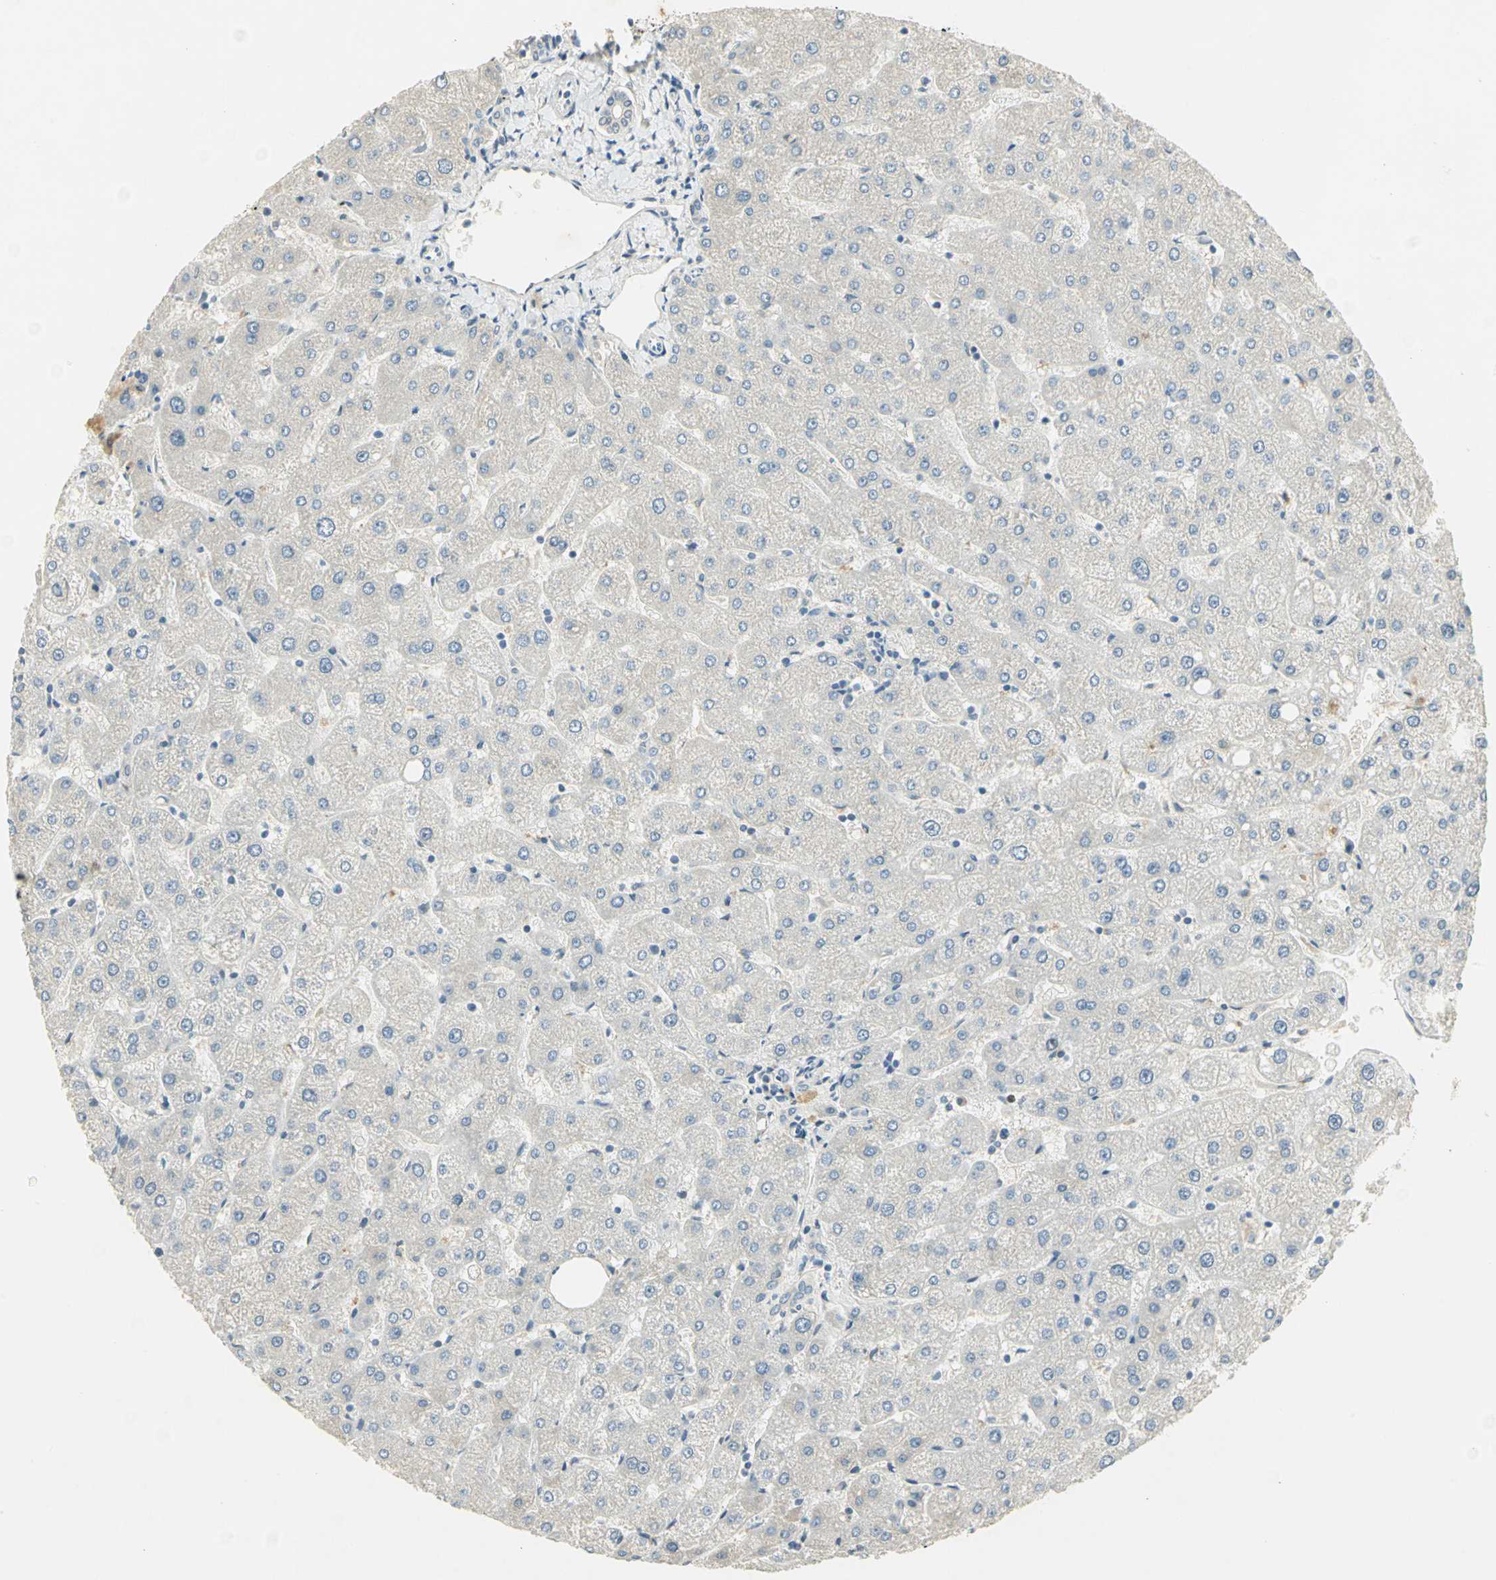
{"staining": {"intensity": "negative", "quantity": "none", "location": "none"}, "tissue": "liver", "cell_type": "Cholangiocytes", "image_type": "normal", "snomed": [{"axis": "morphology", "description": "Normal tissue, NOS"}, {"axis": "topography", "description": "Liver"}], "caption": "Cholangiocytes are negative for protein expression in normal human liver. The staining is performed using DAB (3,3'-diaminobenzidine) brown chromogen with nuclei counter-stained in using hematoxylin.", "gene": "AK6", "patient": {"sex": "male", "age": 67}}